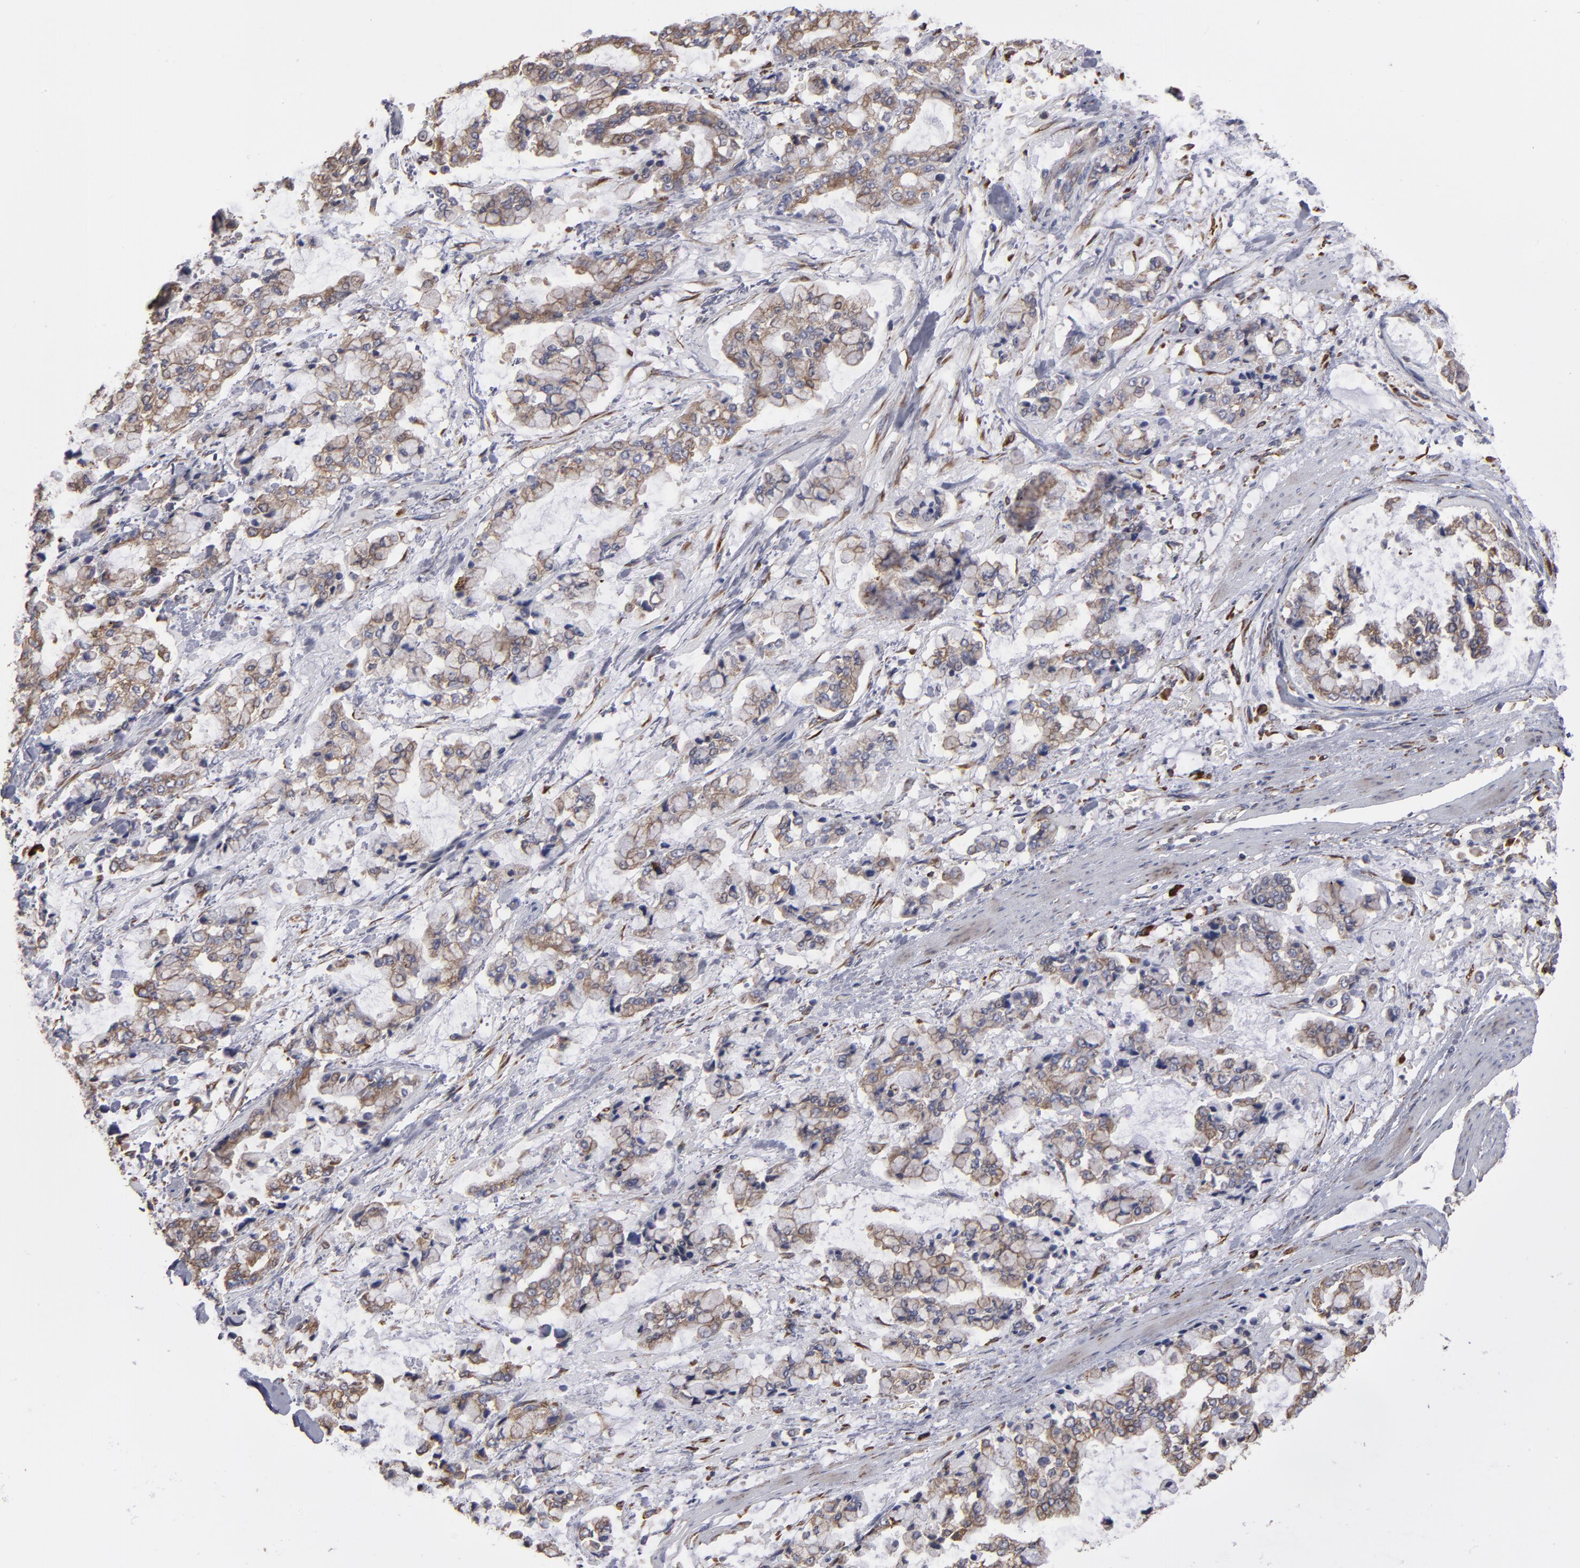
{"staining": {"intensity": "moderate", "quantity": ">75%", "location": "cytoplasmic/membranous"}, "tissue": "stomach cancer", "cell_type": "Tumor cells", "image_type": "cancer", "snomed": [{"axis": "morphology", "description": "Normal tissue, NOS"}, {"axis": "morphology", "description": "Adenocarcinoma, NOS"}, {"axis": "topography", "description": "Stomach, upper"}, {"axis": "topography", "description": "Stomach"}], "caption": "IHC of human stomach cancer (adenocarcinoma) exhibits medium levels of moderate cytoplasmic/membranous expression in about >75% of tumor cells.", "gene": "SND1", "patient": {"sex": "male", "age": 76}}